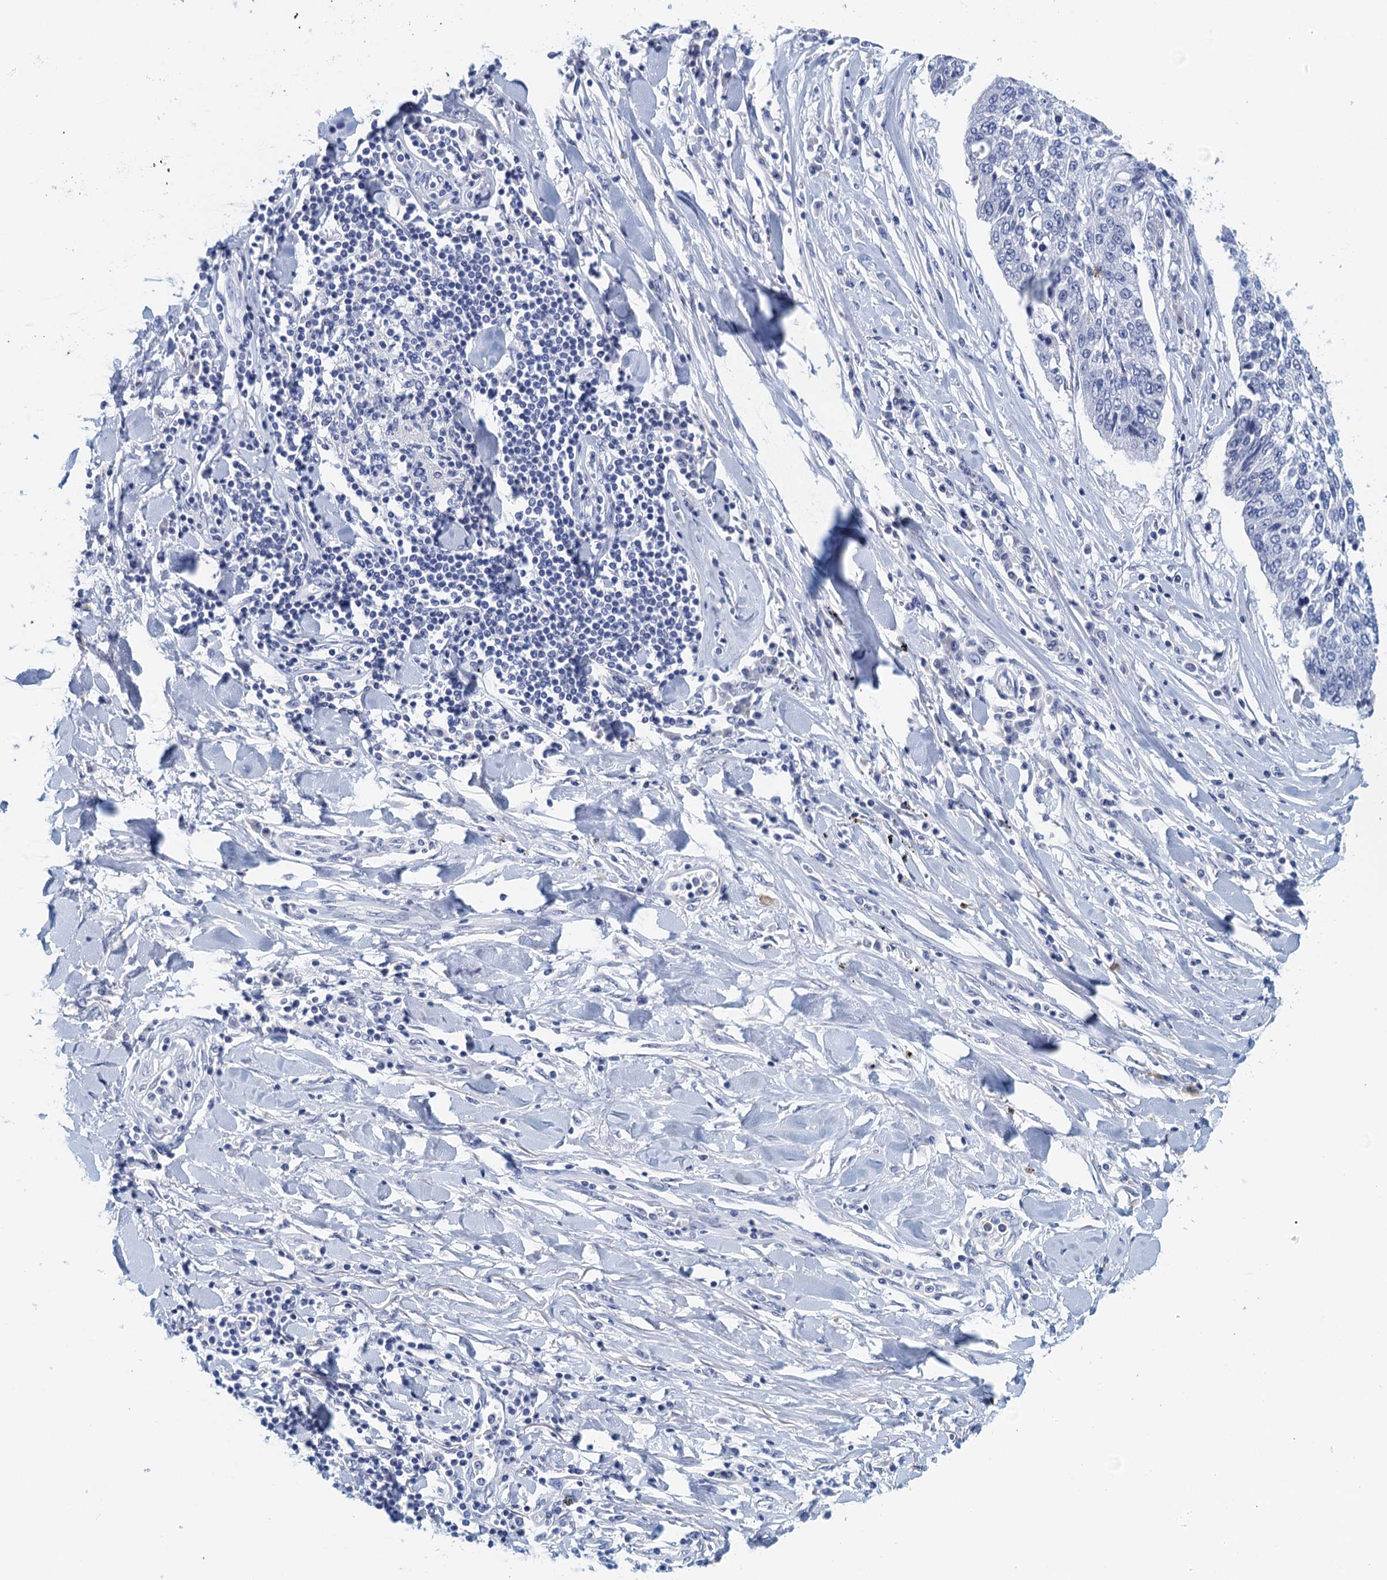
{"staining": {"intensity": "negative", "quantity": "none", "location": "none"}, "tissue": "lung cancer", "cell_type": "Tumor cells", "image_type": "cancer", "snomed": [{"axis": "morphology", "description": "Normal tissue, NOS"}, {"axis": "morphology", "description": "Squamous cell carcinoma, NOS"}, {"axis": "topography", "description": "Cartilage tissue"}, {"axis": "topography", "description": "Bronchus"}, {"axis": "topography", "description": "Lung"}, {"axis": "topography", "description": "Peripheral nerve tissue"}], "caption": "This is a image of immunohistochemistry (IHC) staining of lung cancer, which shows no staining in tumor cells.", "gene": "CYP51A1", "patient": {"sex": "female", "age": 49}}